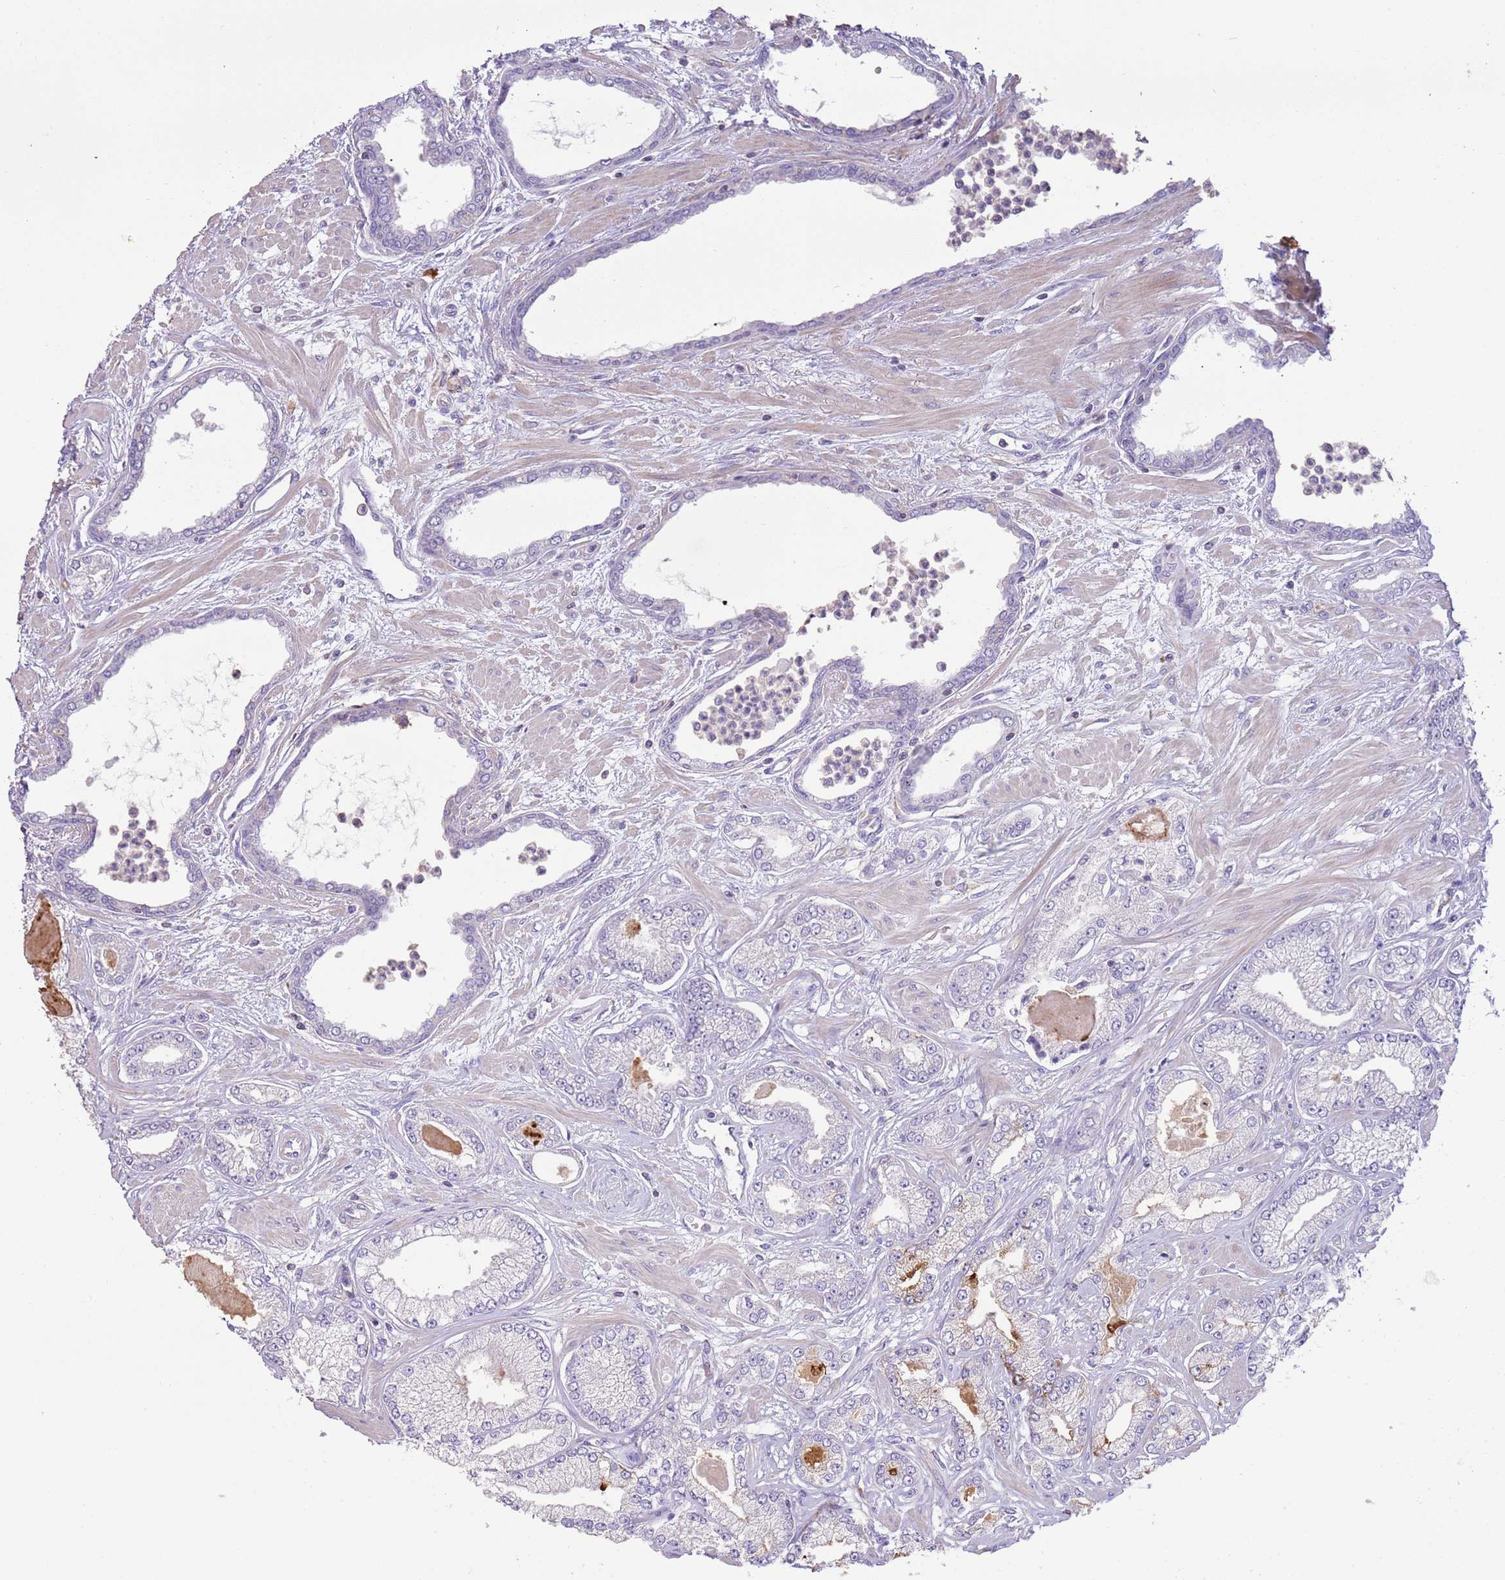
{"staining": {"intensity": "negative", "quantity": "none", "location": "none"}, "tissue": "prostate cancer", "cell_type": "Tumor cells", "image_type": "cancer", "snomed": [{"axis": "morphology", "description": "Adenocarcinoma, Low grade"}, {"axis": "topography", "description": "Prostate"}], "caption": "Immunohistochemistry histopathology image of human adenocarcinoma (low-grade) (prostate) stained for a protein (brown), which shows no expression in tumor cells. (DAB (3,3'-diaminobenzidine) IHC, high magnification).", "gene": "SFTPA1", "patient": {"sex": "male", "age": 64}}